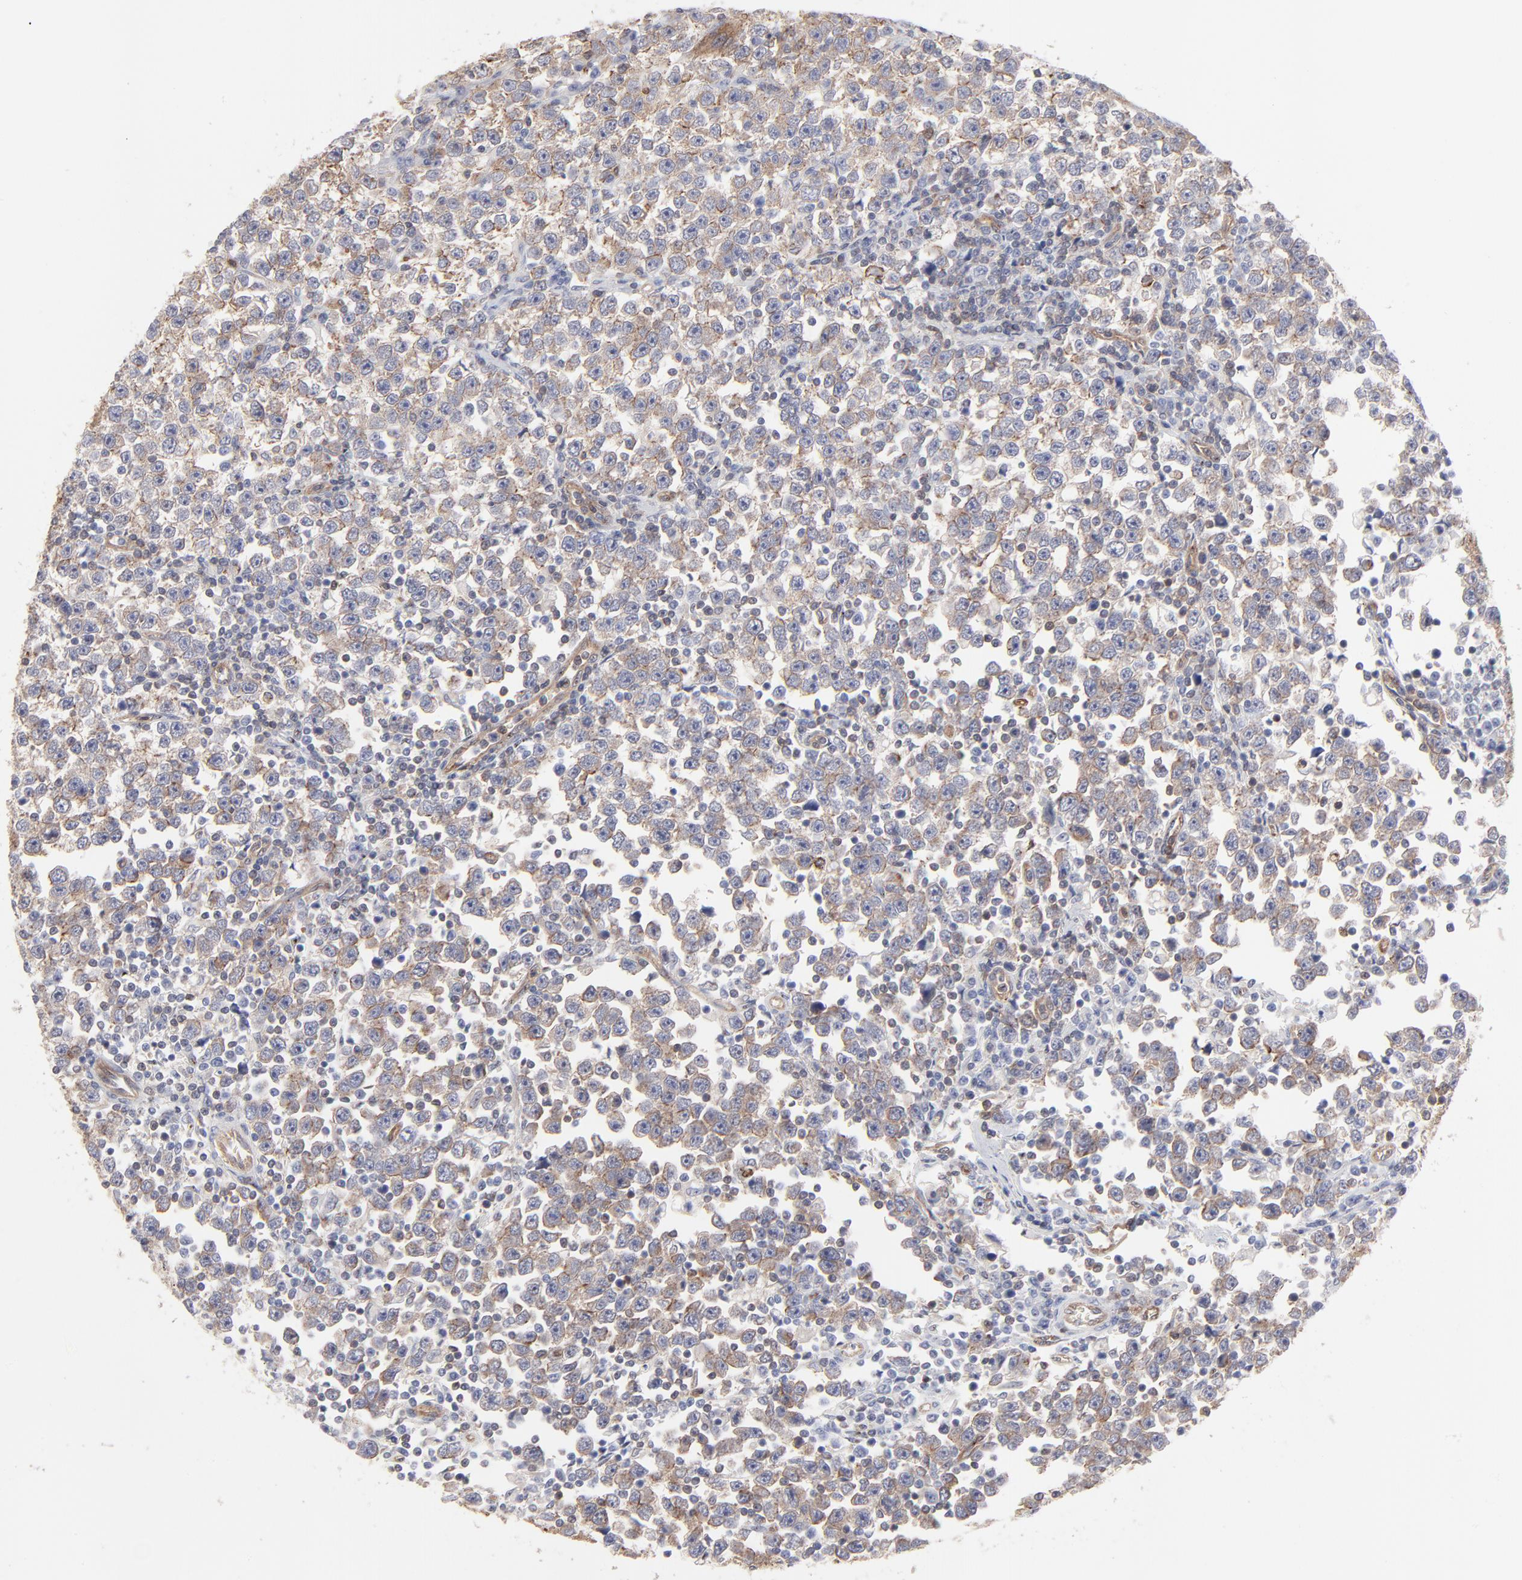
{"staining": {"intensity": "weak", "quantity": ">75%", "location": "cytoplasmic/membranous"}, "tissue": "testis cancer", "cell_type": "Tumor cells", "image_type": "cancer", "snomed": [{"axis": "morphology", "description": "Seminoma, NOS"}, {"axis": "topography", "description": "Testis"}], "caption": "Weak cytoplasmic/membranous protein staining is appreciated in approximately >75% of tumor cells in testis cancer (seminoma). The staining is performed using DAB brown chromogen to label protein expression. The nuclei are counter-stained blue using hematoxylin.", "gene": "PXN", "patient": {"sex": "male", "age": 43}}